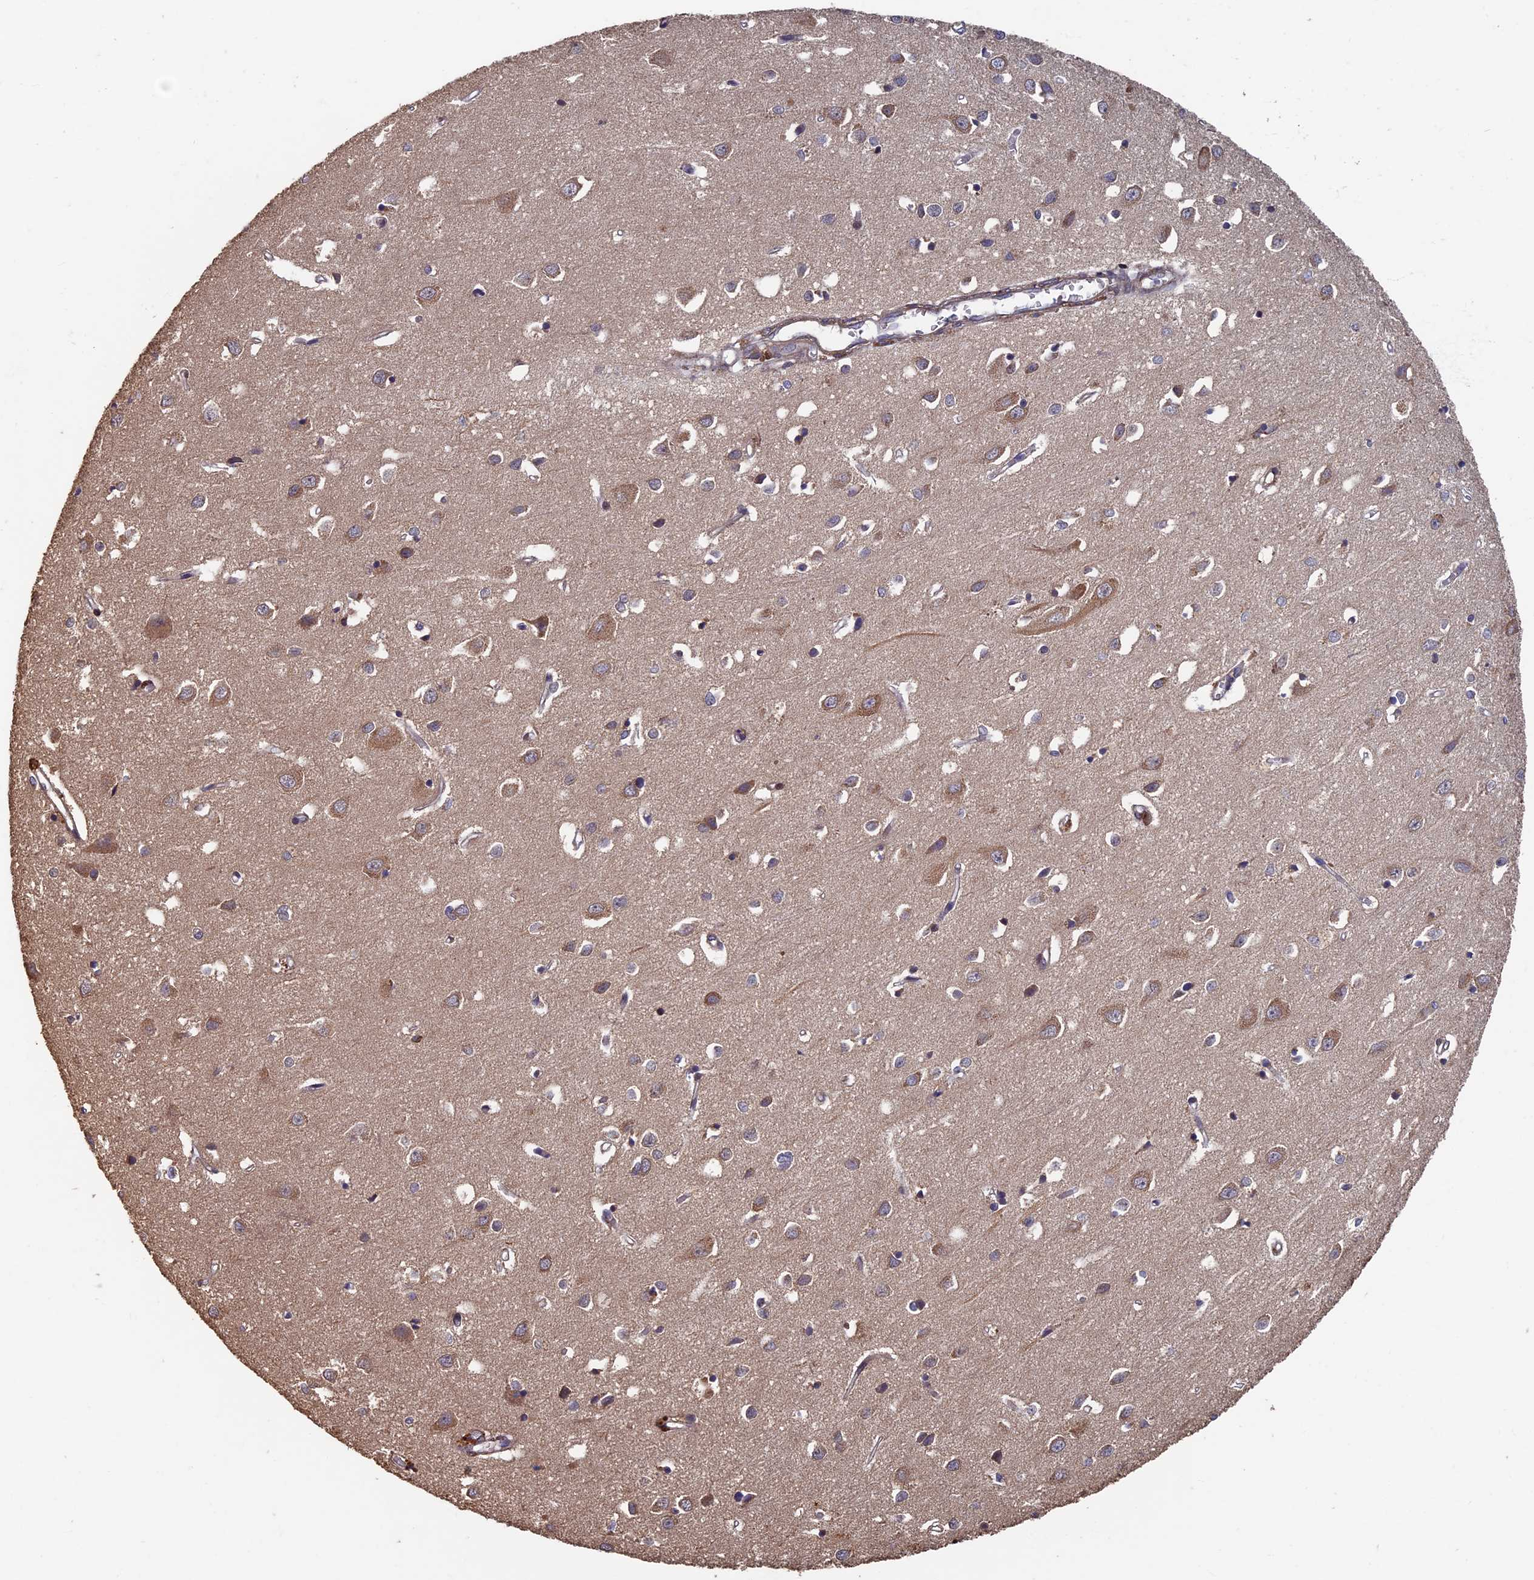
{"staining": {"intensity": "moderate", "quantity": ">75%", "location": "cytoplasmic/membranous"}, "tissue": "cerebral cortex", "cell_type": "Endothelial cells", "image_type": "normal", "snomed": [{"axis": "morphology", "description": "Normal tissue, NOS"}, {"axis": "topography", "description": "Cerebral cortex"}], "caption": "Moderate cytoplasmic/membranous expression for a protein is appreciated in about >75% of endothelial cells of normal cerebral cortex using IHC.", "gene": "RASGRF1", "patient": {"sex": "female", "age": 64}}